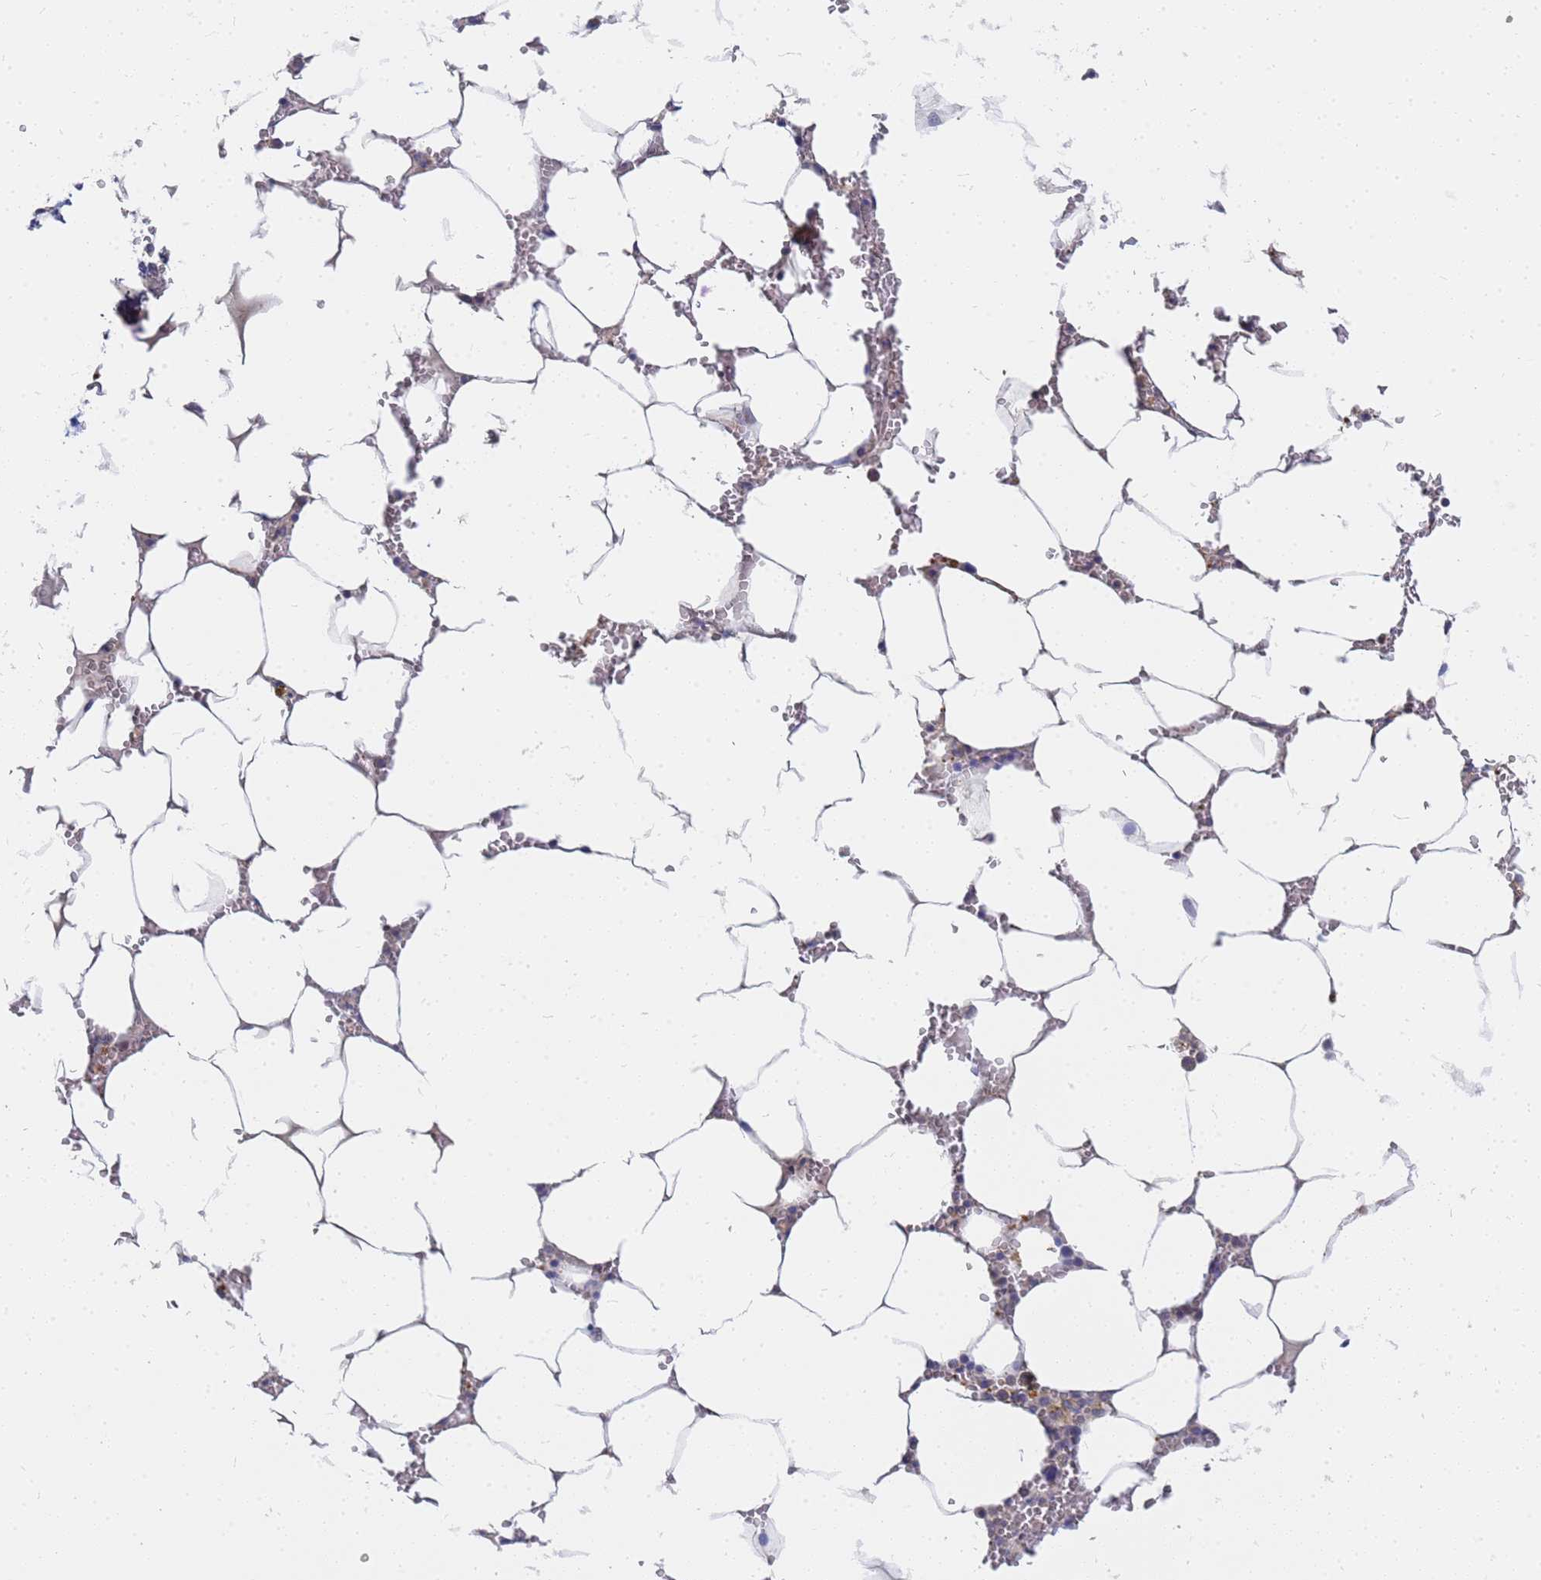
{"staining": {"intensity": "moderate", "quantity": "<25%", "location": "cytoplasmic/membranous"}, "tissue": "bone marrow", "cell_type": "Hematopoietic cells", "image_type": "normal", "snomed": [{"axis": "morphology", "description": "Normal tissue, NOS"}, {"axis": "topography", "description": "Bone marrow"}], "caption": "Protein expression analysis of unremarkable bone marrow displays moderate cytoplasmic/membranous positivity in approximately <25% of hematopoietic cells. The staining was performed using DAB to visualize the protein expression in brown, while the nuclei were stained in blue with hematoxylin (Magnification: 20x).", "gene": "FAM166B", "patient": {"sex": "male", "age": 70}}